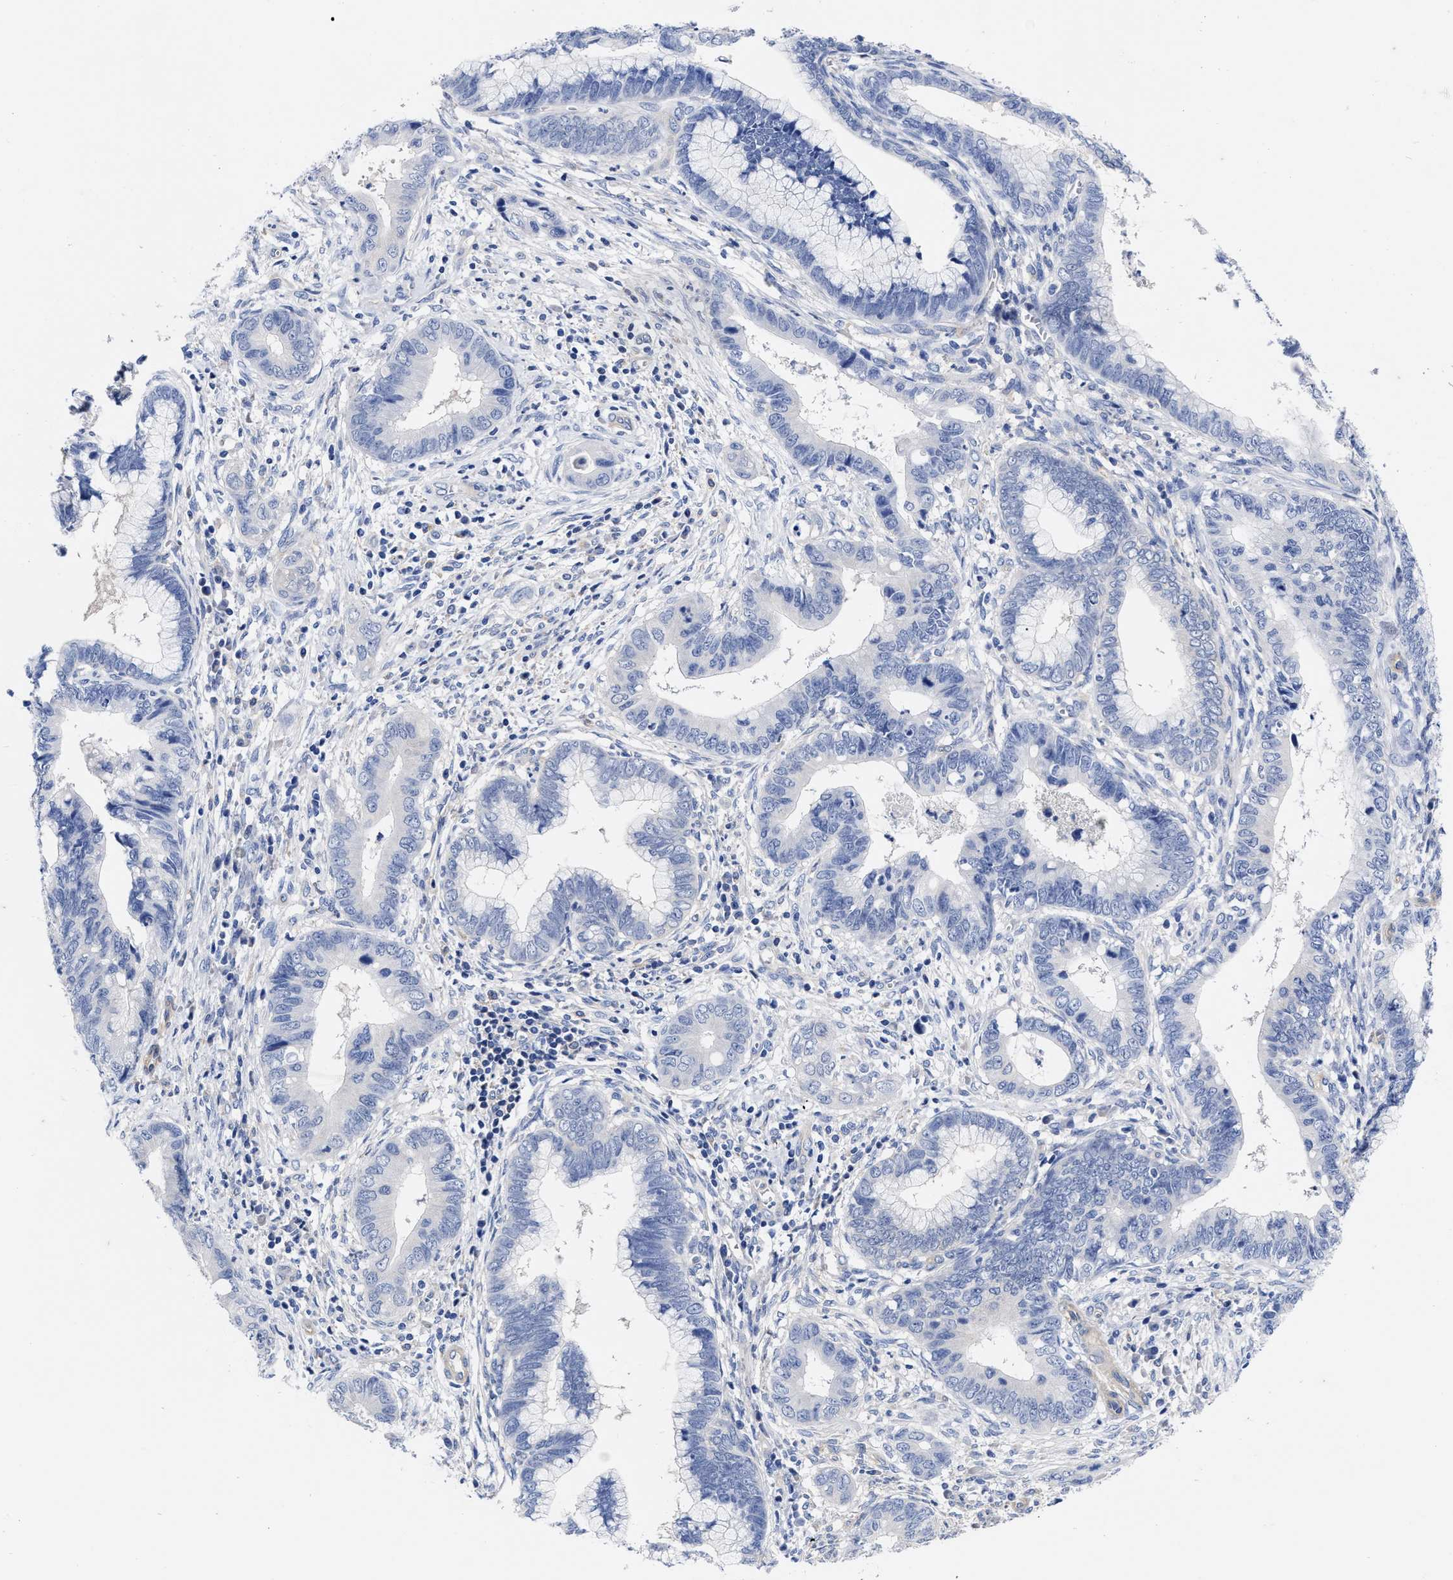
{"staining": {"intensity": "negative", "quantity": "none", "location": "none"}, "tissue": "cervical cancer", "cell_type": "Tumor cells", "image_type": "cancer", "snomed": [{"axis": "morphology", "description": "Adenocarcinoma, NOS"}, {"axis": "topography", "description": "Cervix"}], "caption": "Human adenocarcinoma (cervical) stained for a protein using IHC shows no staining in tumor cells.", "gene": "IRAG2", "patient": {"sex": "female", "age": 44}}